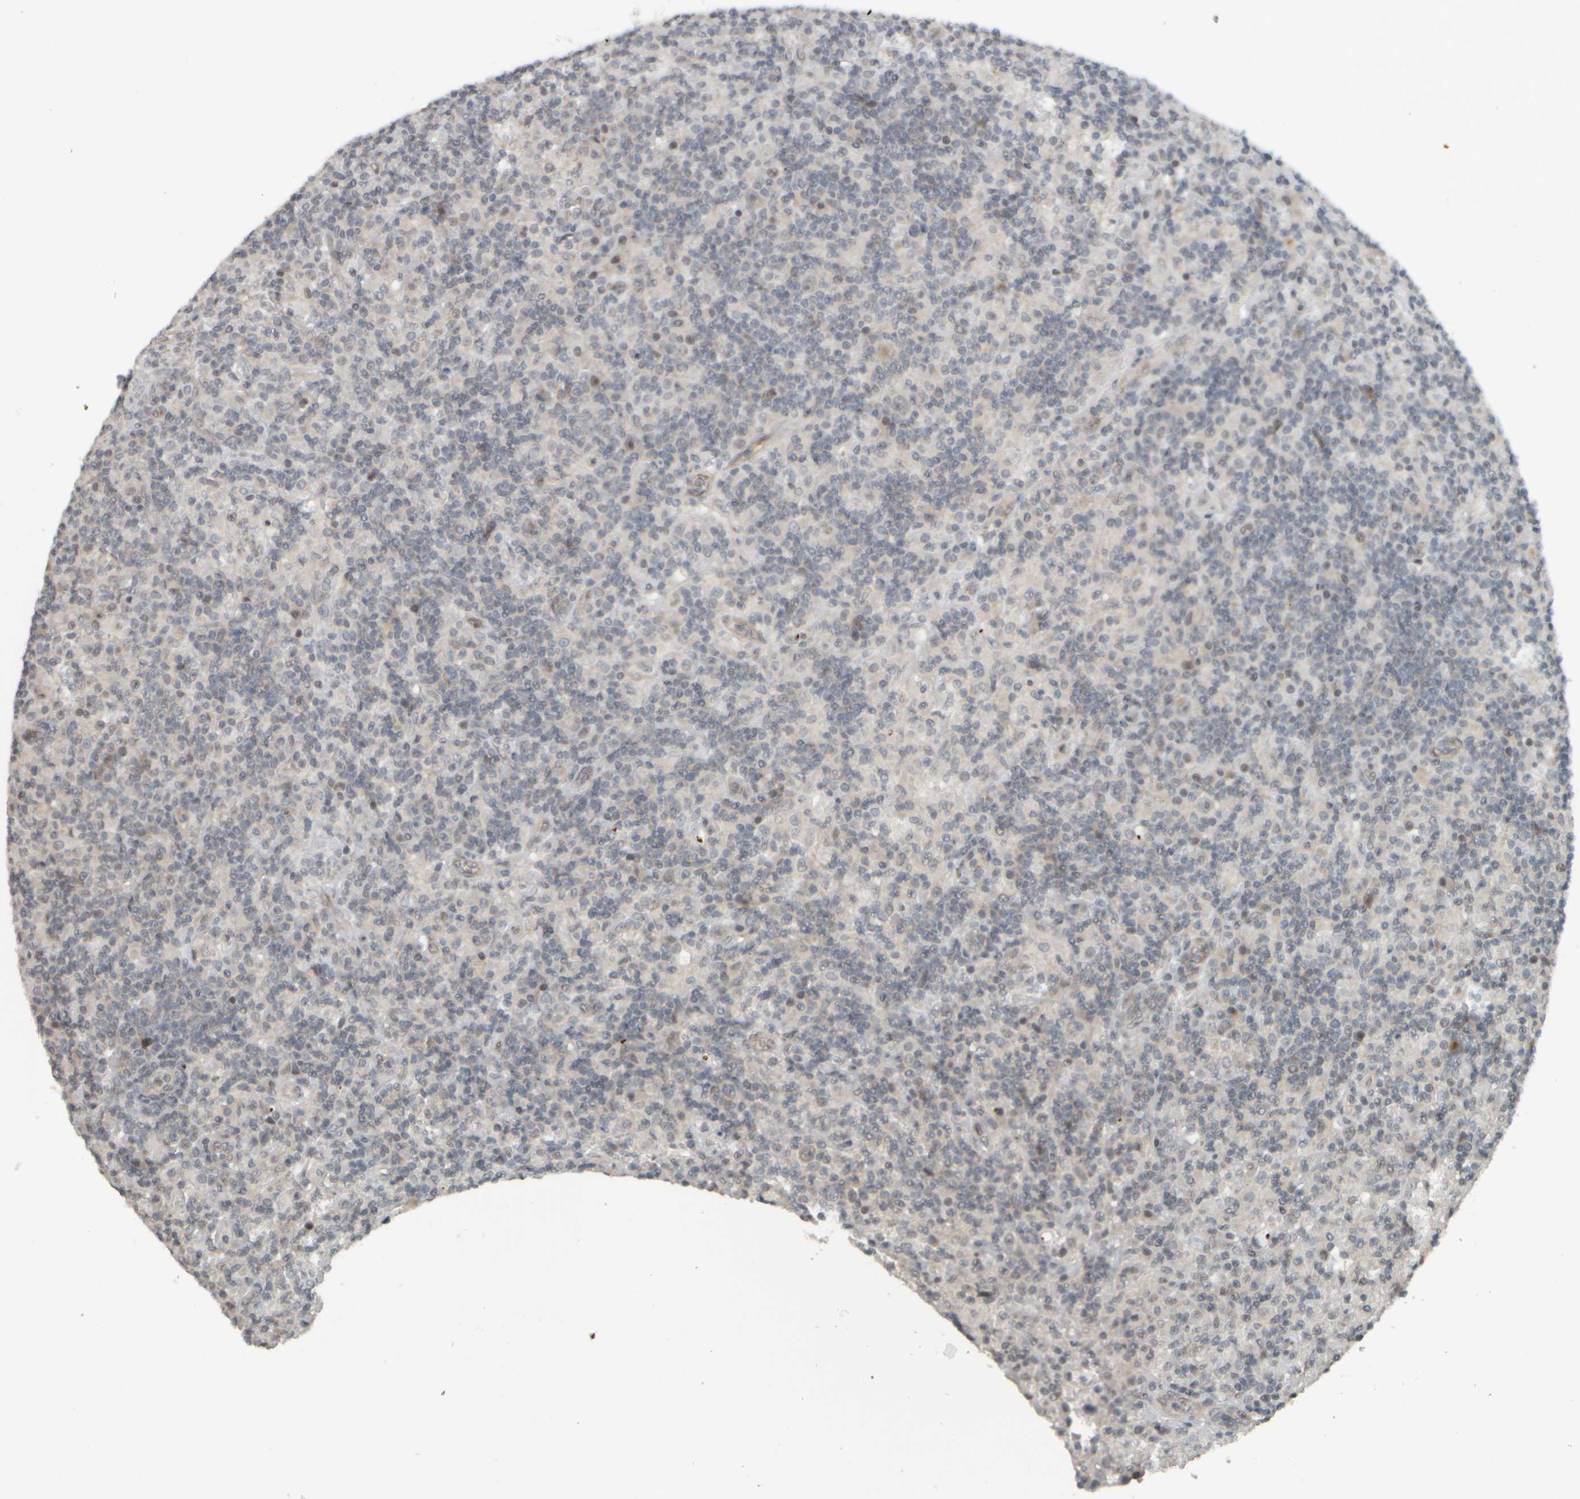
{"staining": {"intensity": "negative", "quantity": "none", "location": "none"}, "tissue": "lymphoma", "cell_type": "Tumor cells", "image_type": "cancer", "snomed": [{"axis": "morphology", "description": "Hodgkin's disease, NOS"}, {"axis": "topography", "description": "Lymph node"}], "caption": "Tumor cells are negative for protein expression in human lymphoma.", "gene": "NAPG", "patient": {"sex": "male", "age": 70}}